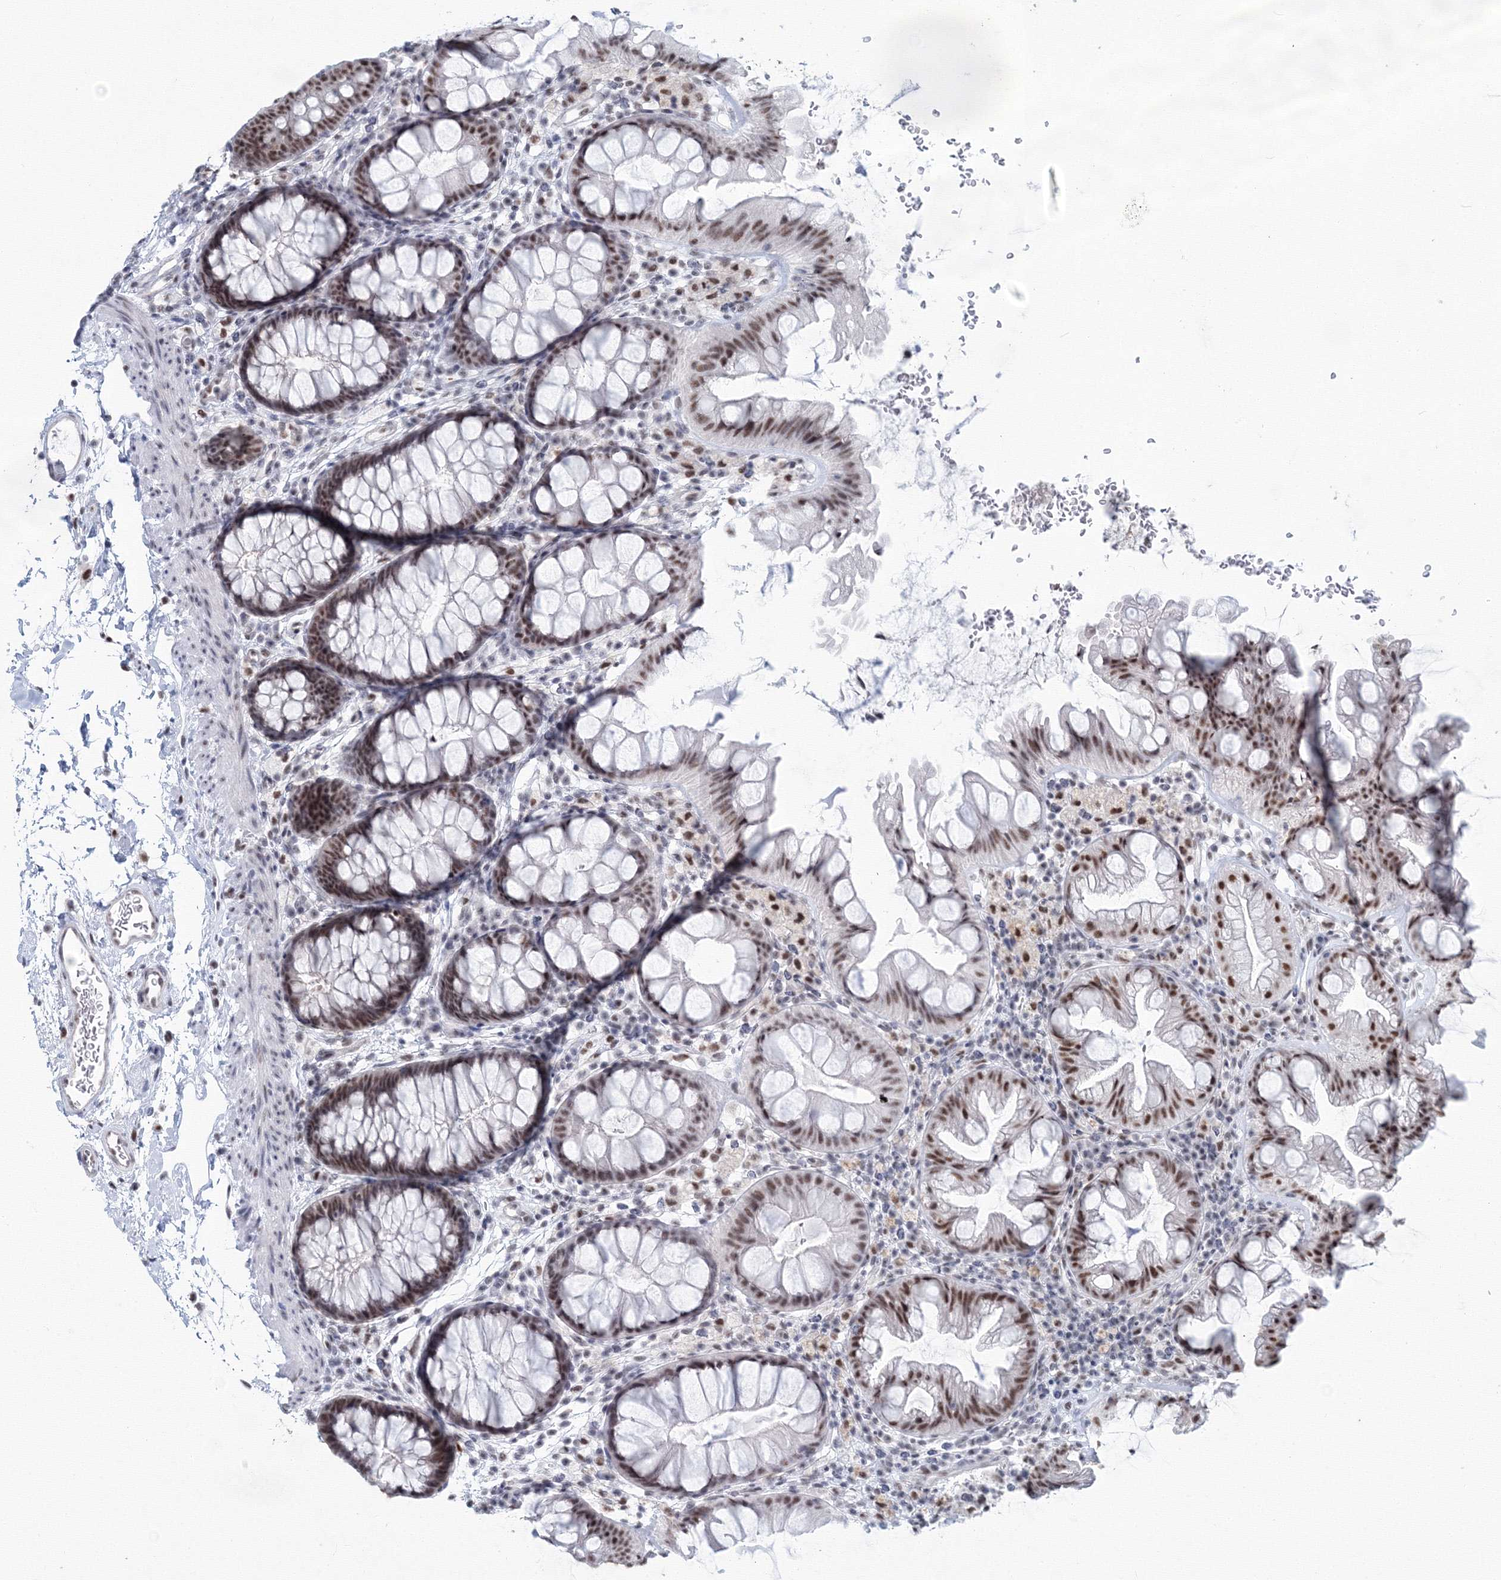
{"staining": {"intensity": "weak", "quantity": ">75%", "location": "nuclear"}, "tissue": "colon", "cell_type": "Endothelial cells", "image_type": "normal", "snomed": [{"axis": "morphology", "description": "Normal tissue, NOS"}, {"axis": "topography", "description": "Colon"}], "caption": "Weak nuclear staining is present in approximately >75% of endothelial cells in benign colon.", "gene": "SF3B6", "patient": {"sex": "female", "age": 62}}